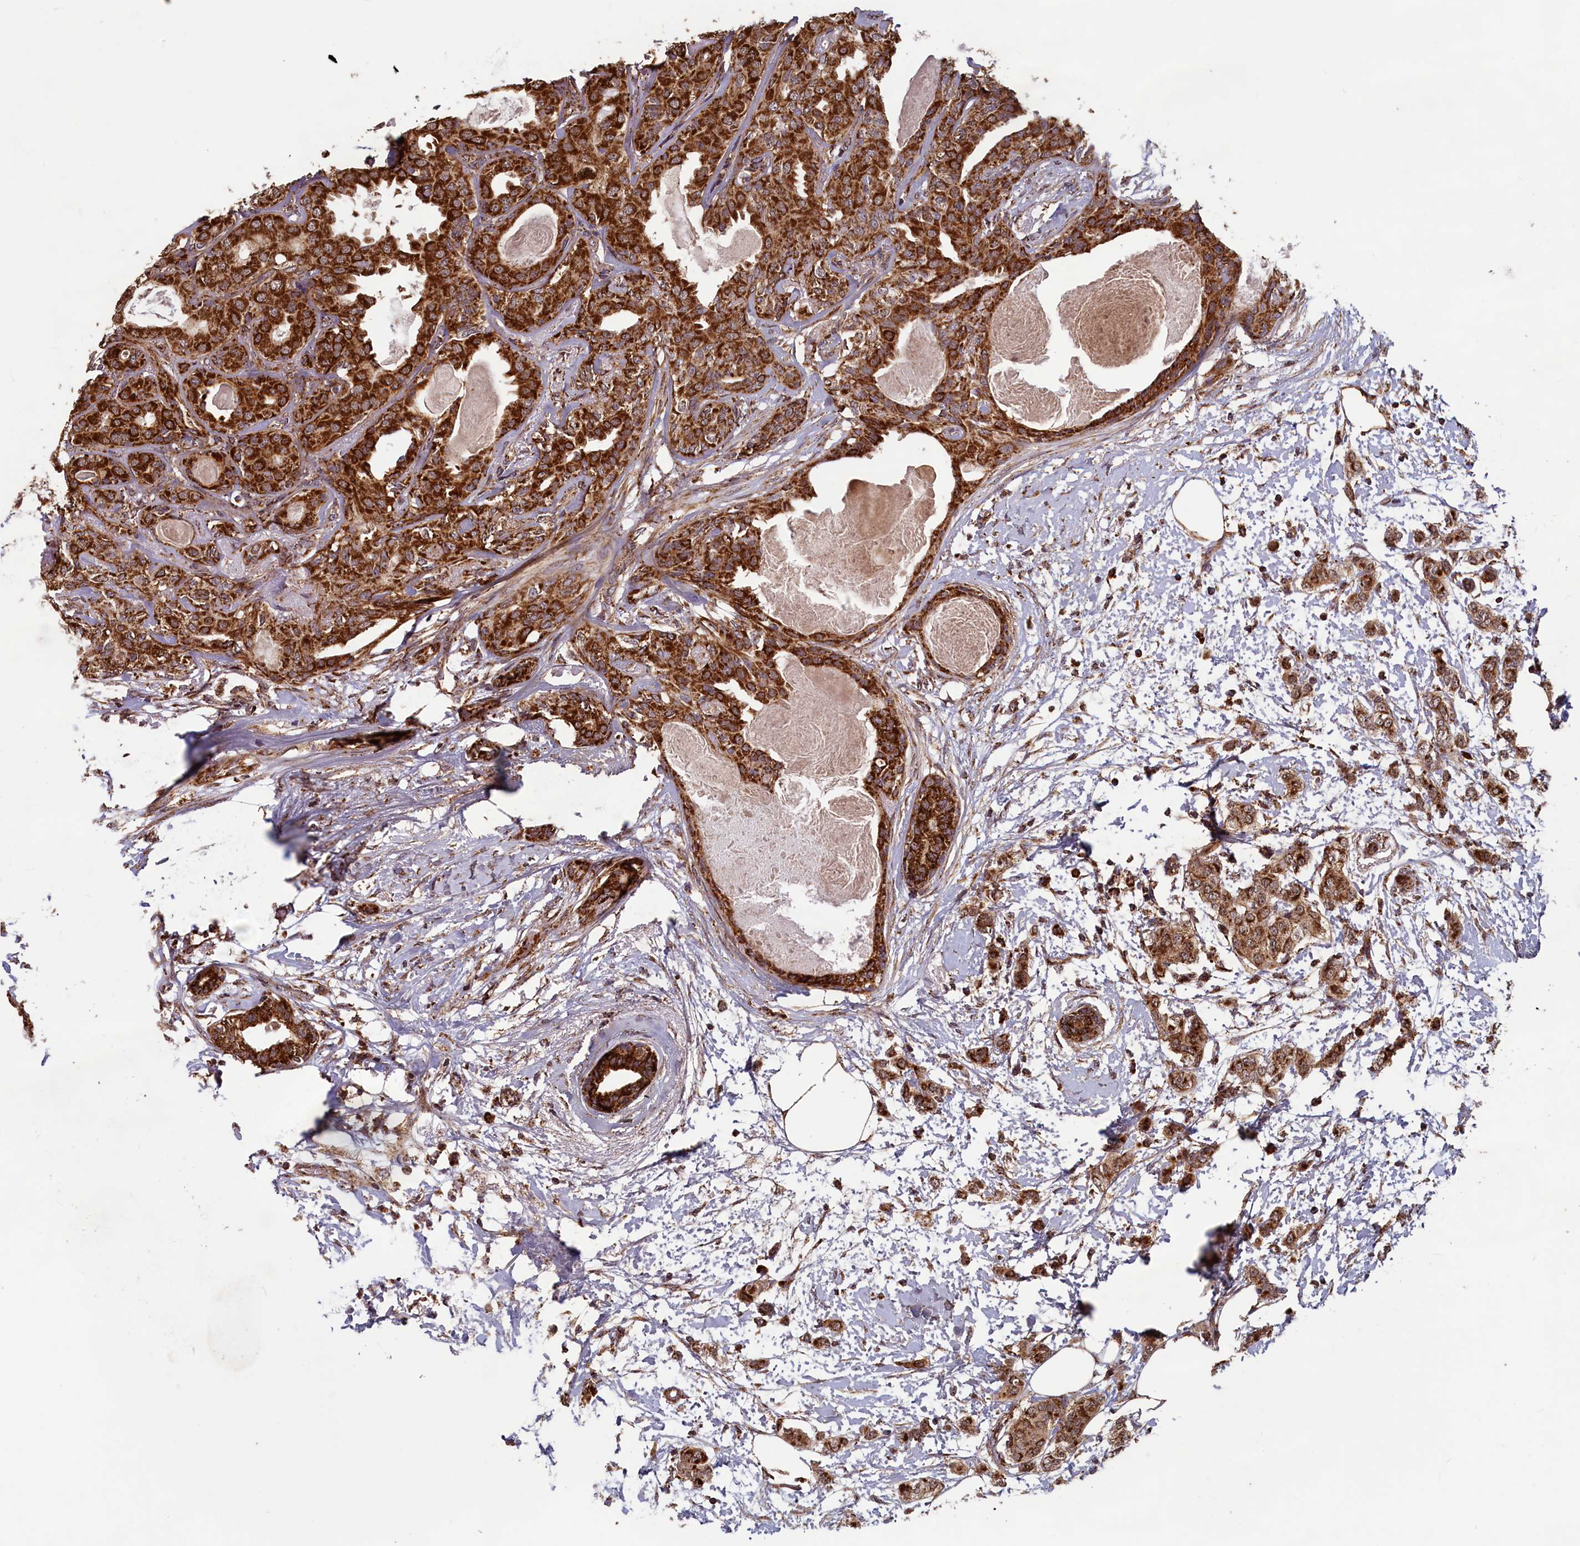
{"staining": {"intensity": "strong", "quantity": ">75%", "location": "cytoplasmic/membranous"}, "tissue": "breast cancer", "cell_type": "Tumor cells", "image_type": "cancer", "snomed": [{"axis": "morphology", "description": "Duct carcinoma"}, {"axis": "topography", "description": "Breast"}], "caption": "A brown stain highlights strong cytoplasmic/membranous positivity of a protein in human breast cancer (invasive ductal carcinoma) tumor cells.", "gene": "CCDC15", "patient": {"sex": "female", "age": 72}}